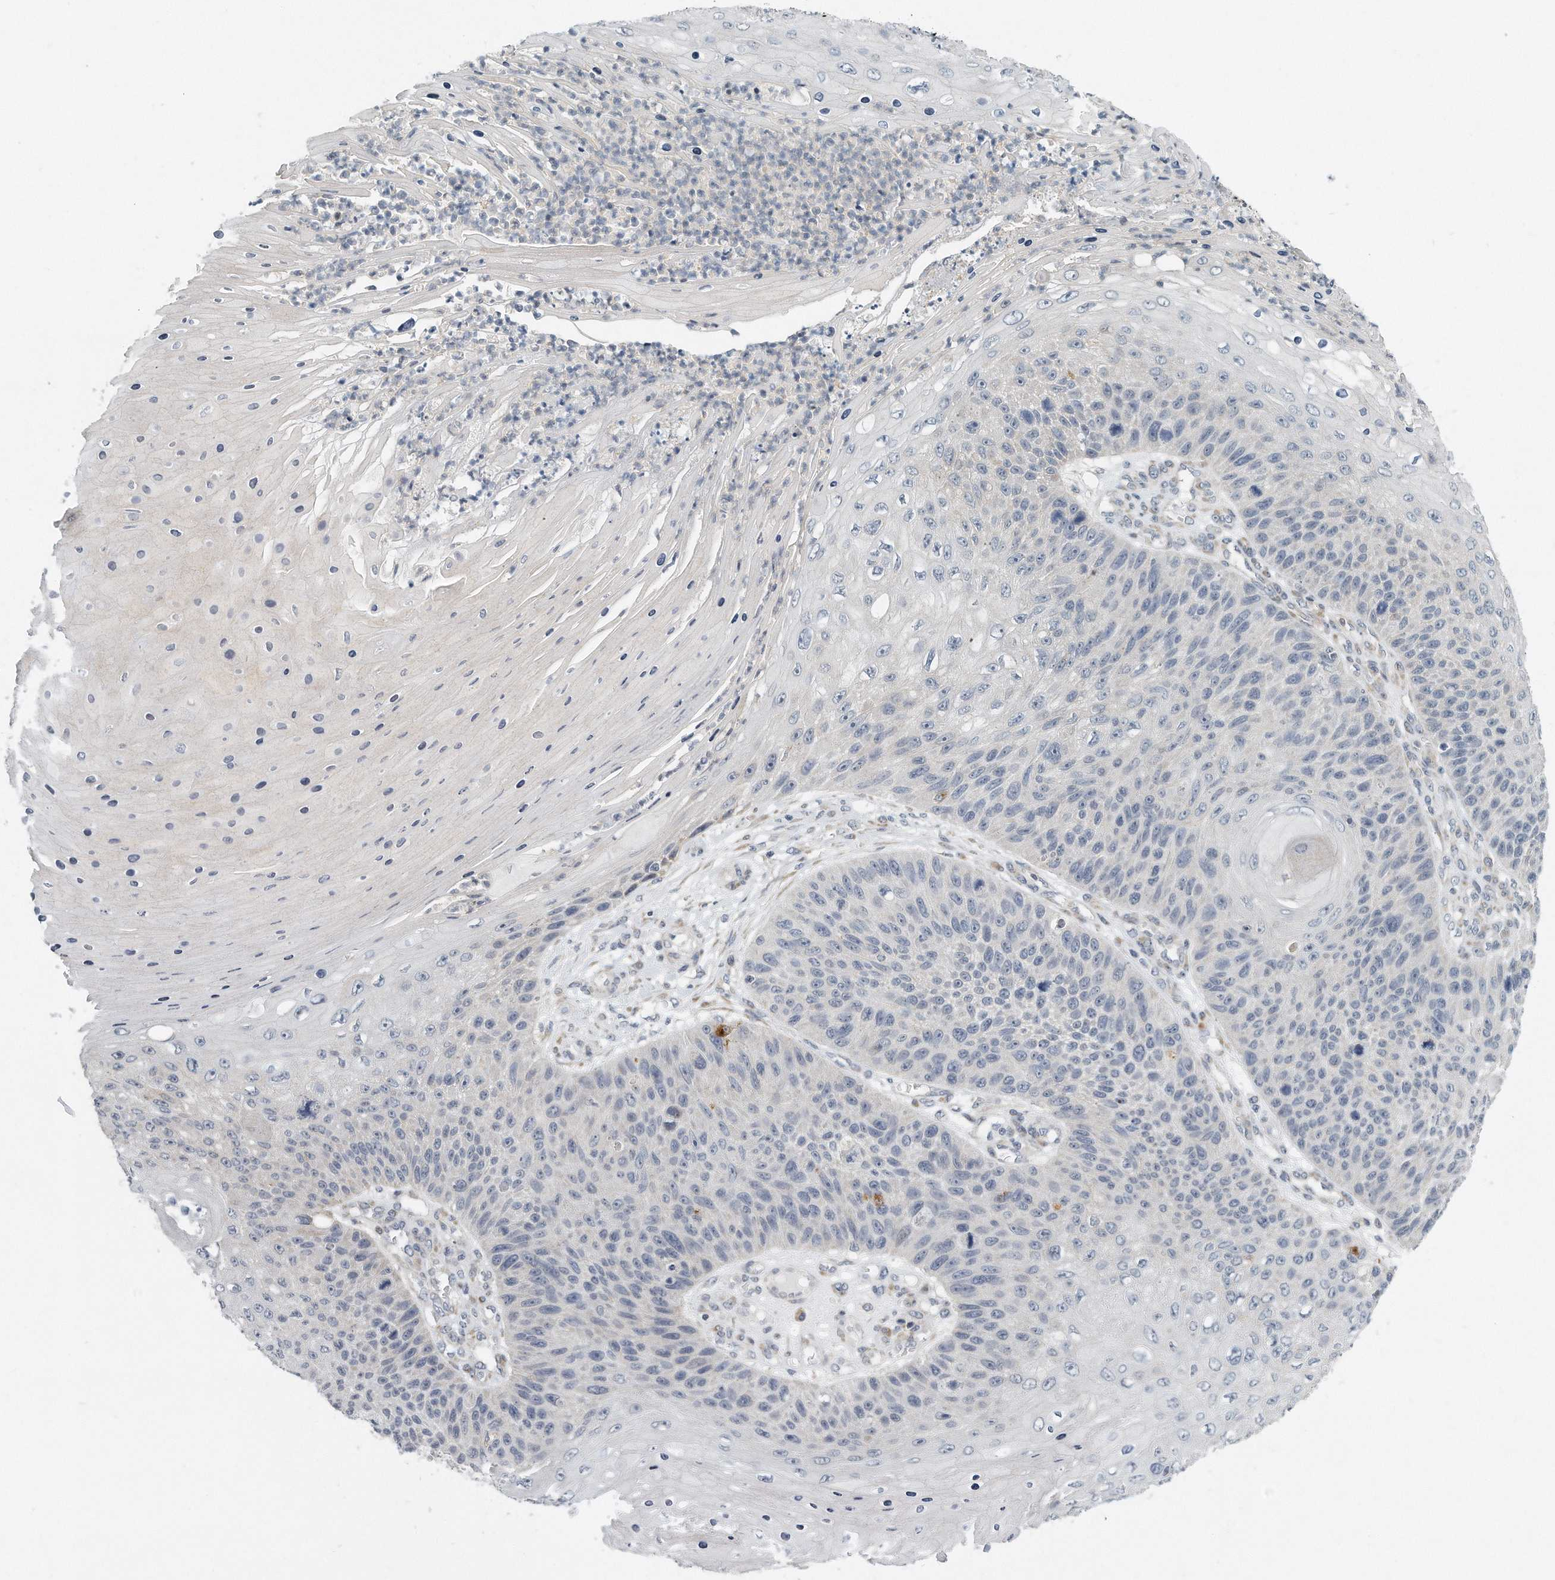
{"staining": {"intensity": "negative", "quantity": "none", "location": "none"}, "tissue": "skin cancer", "cell_type": "Tumor cells", "image_type": "cancer", "snomed": [{"axis": "morphology", "description": "Squamous cell carcinoma, NOS"}, {"axis": "topography", "description": "Skin"}], "caption": "This is an immunohistochemistry histopathology image of skin squamous cell carcinoma. There is no staining in tumor cells.", "gene": "VLDLR", "patient": {"sex": "female", "age": 88}}